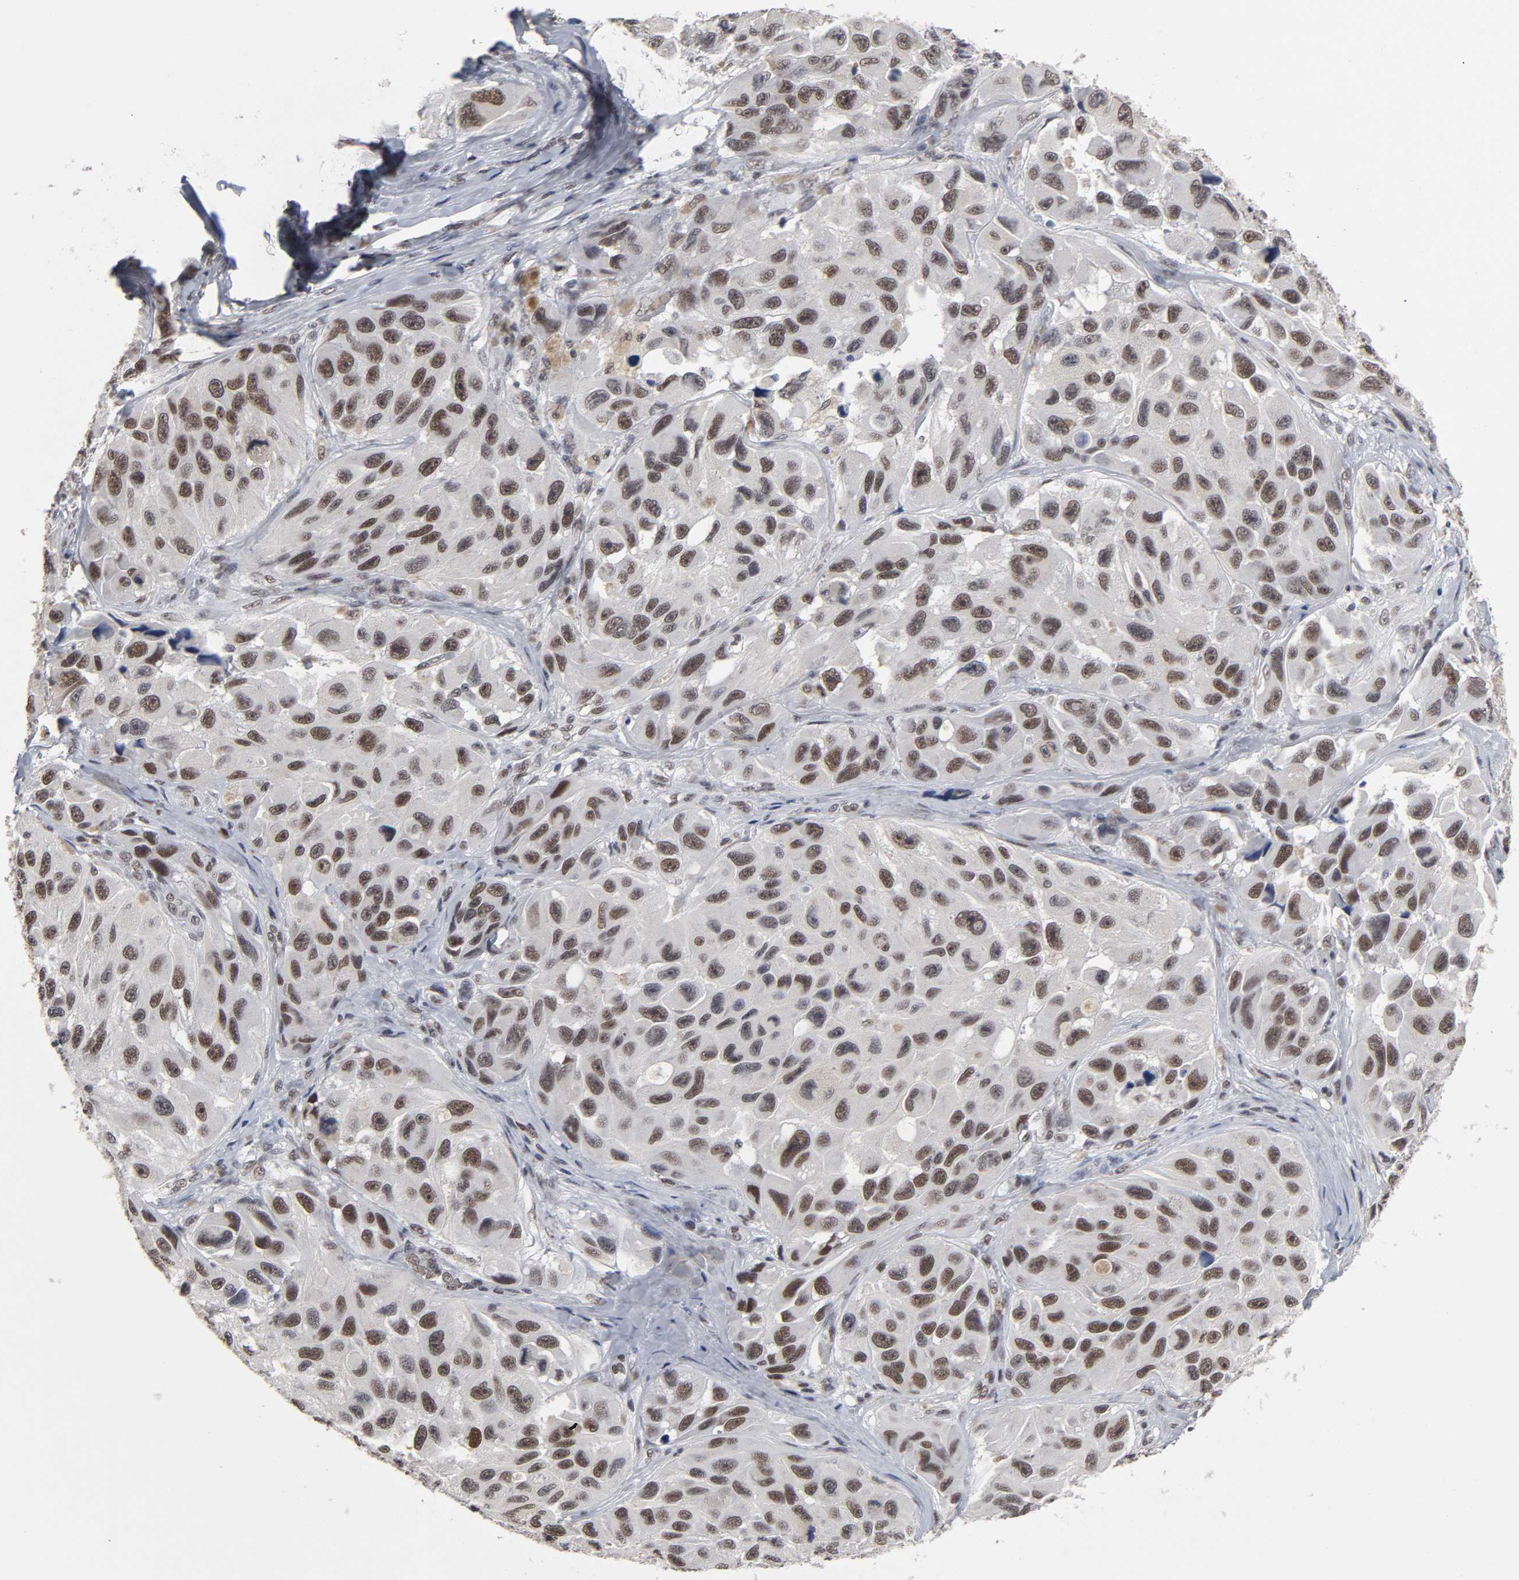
{"staining": {"intensity": "strong", "quantity": ">75%", "location": "nuclear"}, "tissue": "melanoma", "cell_type": "Tumor cells", "image_type": "cancer", "snomed": [{"axis": "morphology", "description": "Malignant melanoma, NOS"}, {"axis": "topography", "description": "Skin"}], "caption": "This is a photomicrograph of immunohistochemistry (IHC) staining of melanoma, which shows strong positivity in the nuclear of tumor cells.", "gene": "TRIM33", "patient": {"sex": "female", "age": 73}}